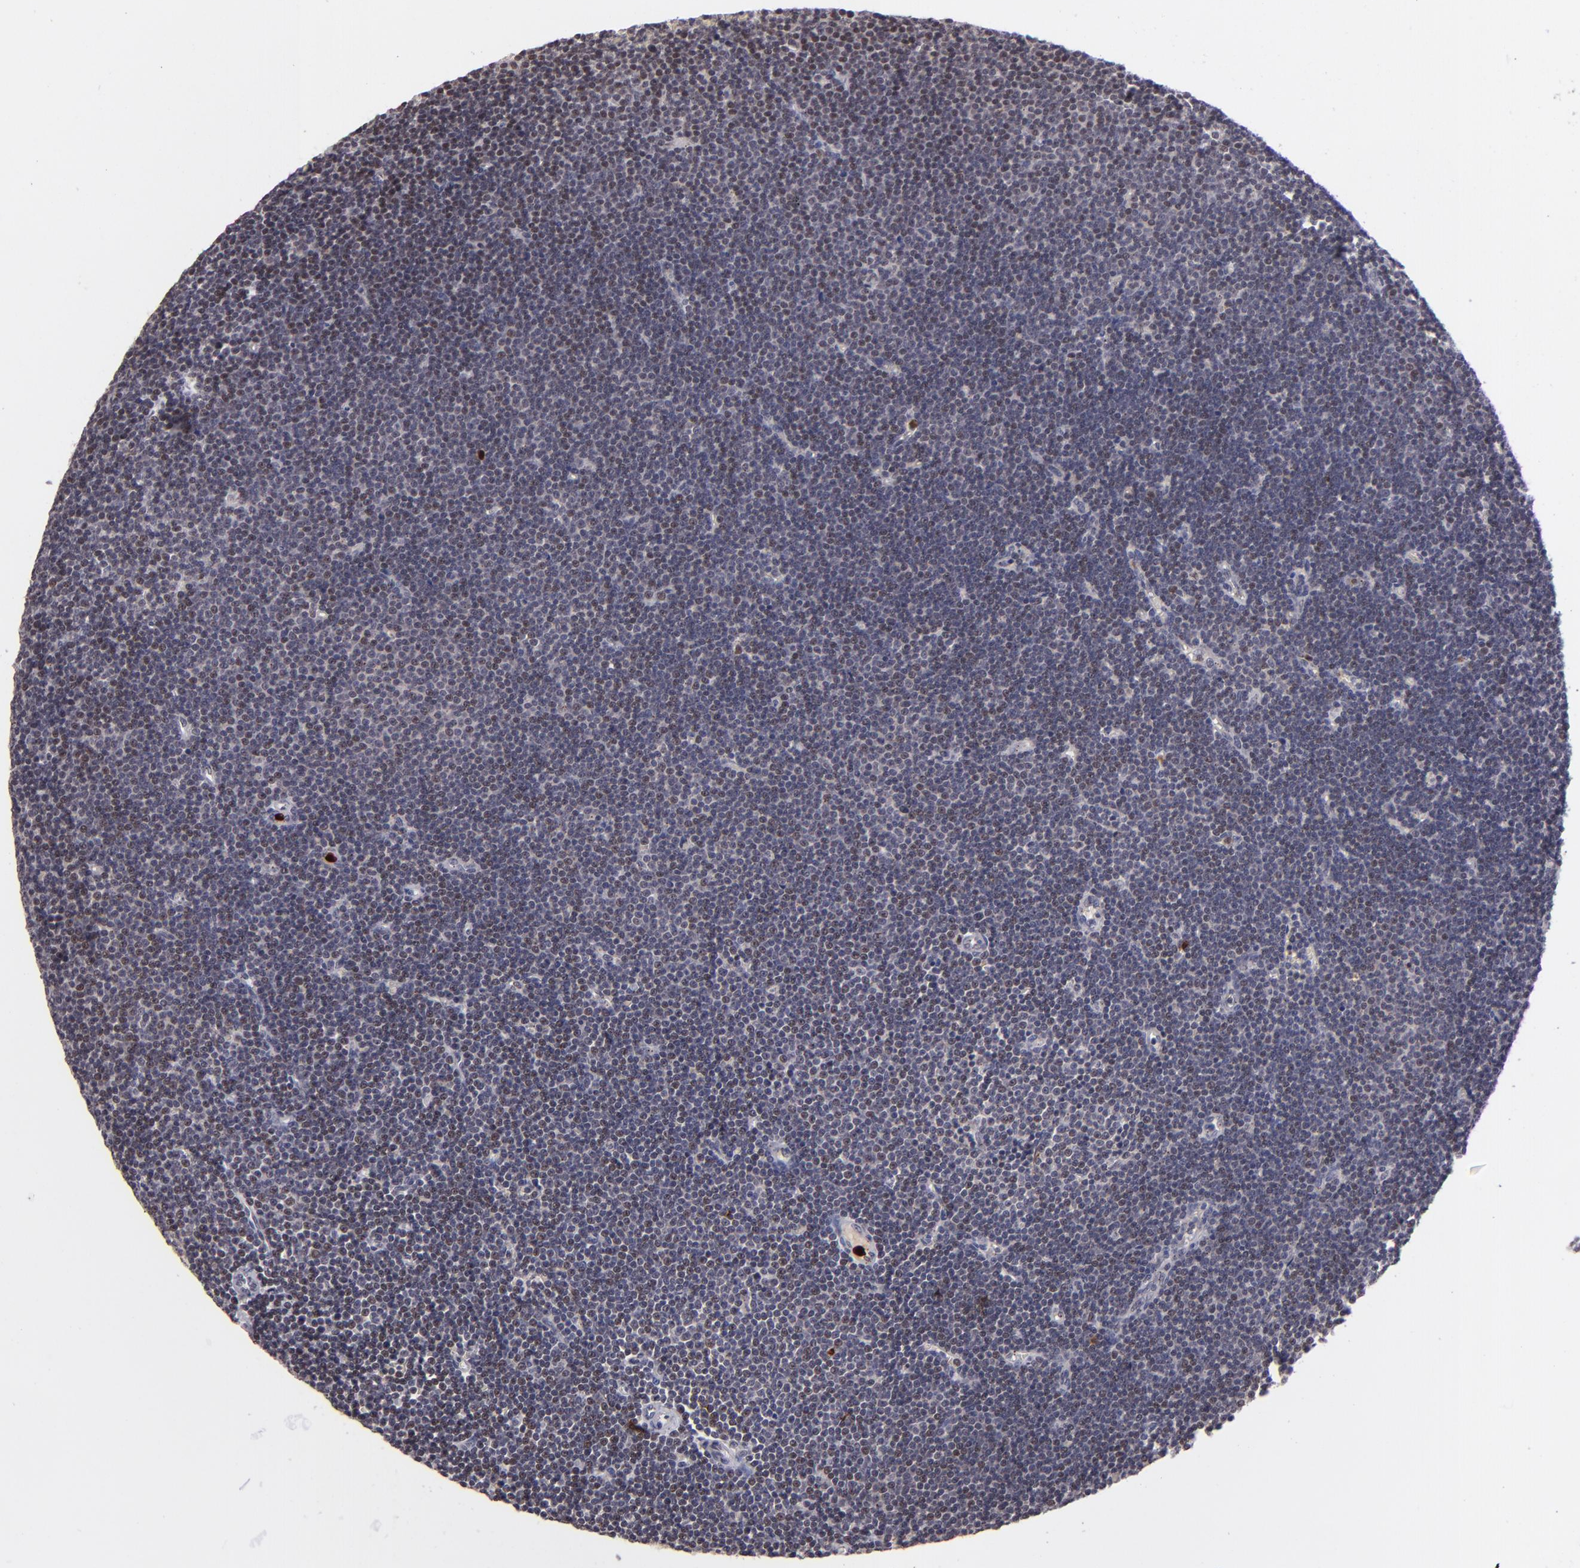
{"staining": {"intensity": "negative", "quantity": "none", "location": "none"}, "tissue": "lymphoma", "cell_type": "Tumor cells", "image_type": "cancer", "snomed": [{"axis": "morphology", "description": "Malignant lymphoma, non-Hodgkin's type, Low grade"}, {"axis": "topography", "description": "Lymph node"}], "caption": "Tumor cells show no significant expression in lymphoma.", "gene": "RXRG", "patient": {"sex": "female", "age": 73}}